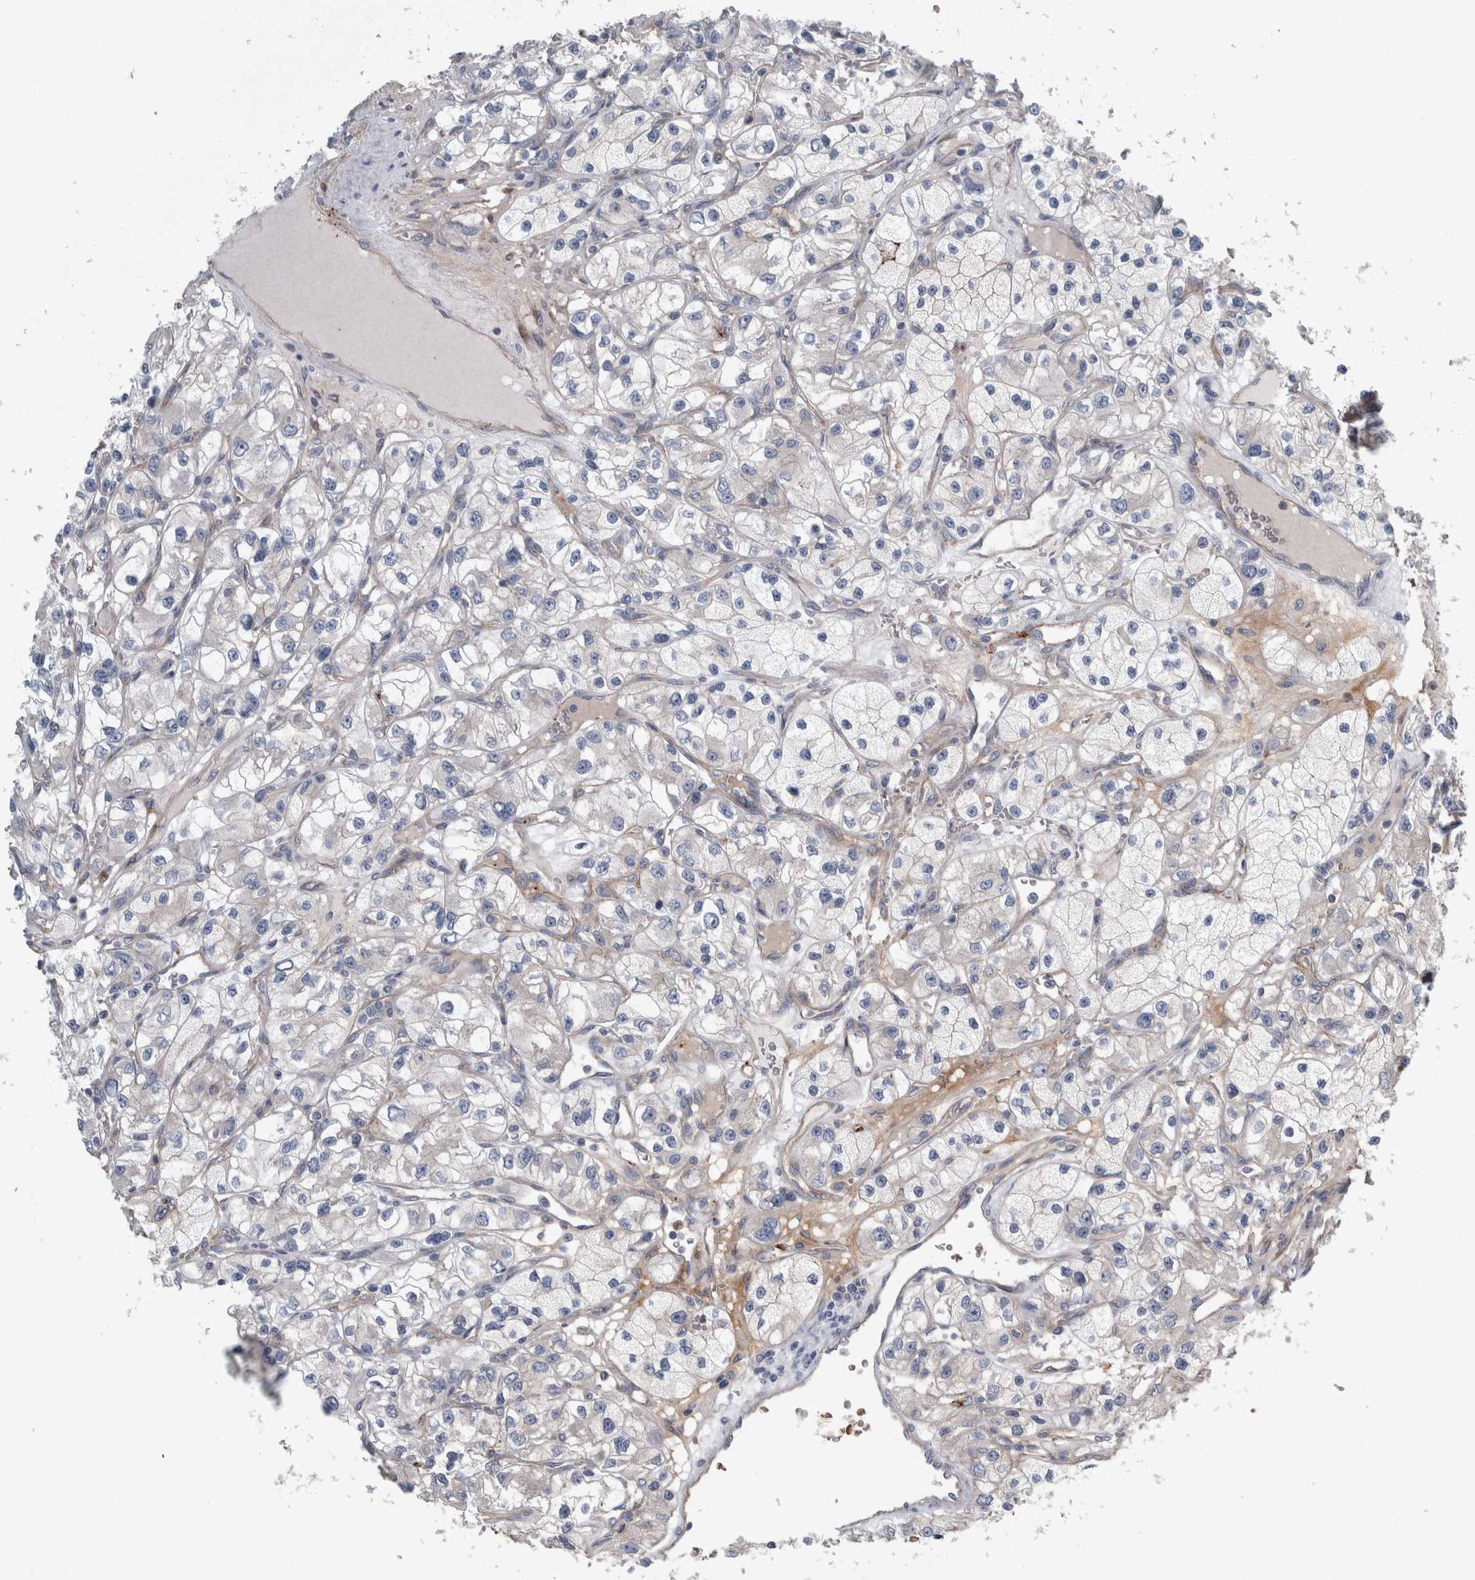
{"staining": {"intensity": "negative", "quantity": "none", "location": "none"}, "tissue": "renal cancer", "cell_type": "Tumor cells", "image_type": "cancer", "snomed": [{"axis": "morphology", "description": "Adenocarcinoma, NOS"}, {"axis": "topography", "description": "Kidney"}], "caption": "This is a micrograph of immunohistochemistry (IHC) staining of renal cancer (adenocarcinoma), which shows no expression in tumor cells.", "gene": "GLT8D2", "patient": {"sex": "female", "age": 57}}